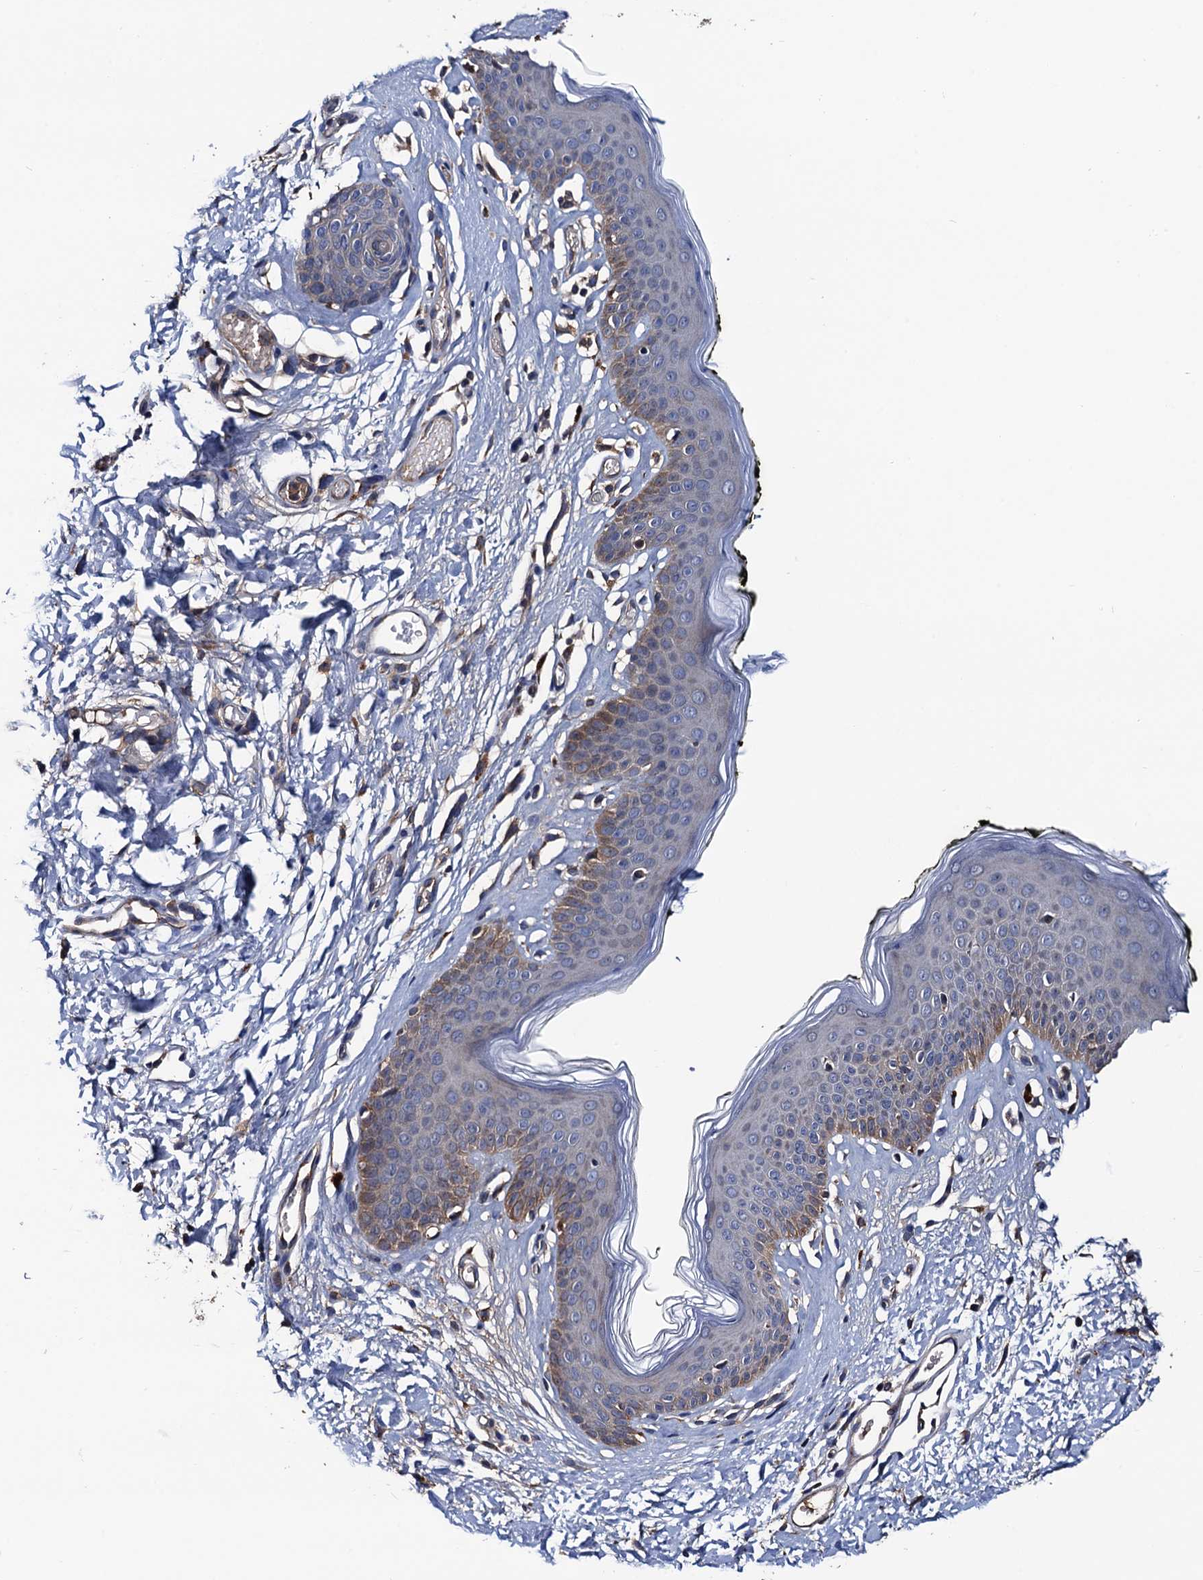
{"staining": {"intensity": "moderate", "quantity": "25%-75%", "location": "cytoplasmic/membranous"}, "tissue": "skin", "cell_type": "Epidermal cells", "image_type": "normal", "snomed": [{"axis": "morphology", "description": "Normal tissue, NOS"}, {"axis": "morphology", "description": "Inflammation, NOS"}, {"axis": "topography", "description": "Vulva"}], "caption": "Protein expression analysis of benign human skin reveals moderate cytoplasmic/membranous expression in approximately 25%-75% of epidermal cells. Ihc stains the protein in brown and the nuclei are stained blue.", "gene": "RGS11", "patient": {"sex": "female", "age": 84}}